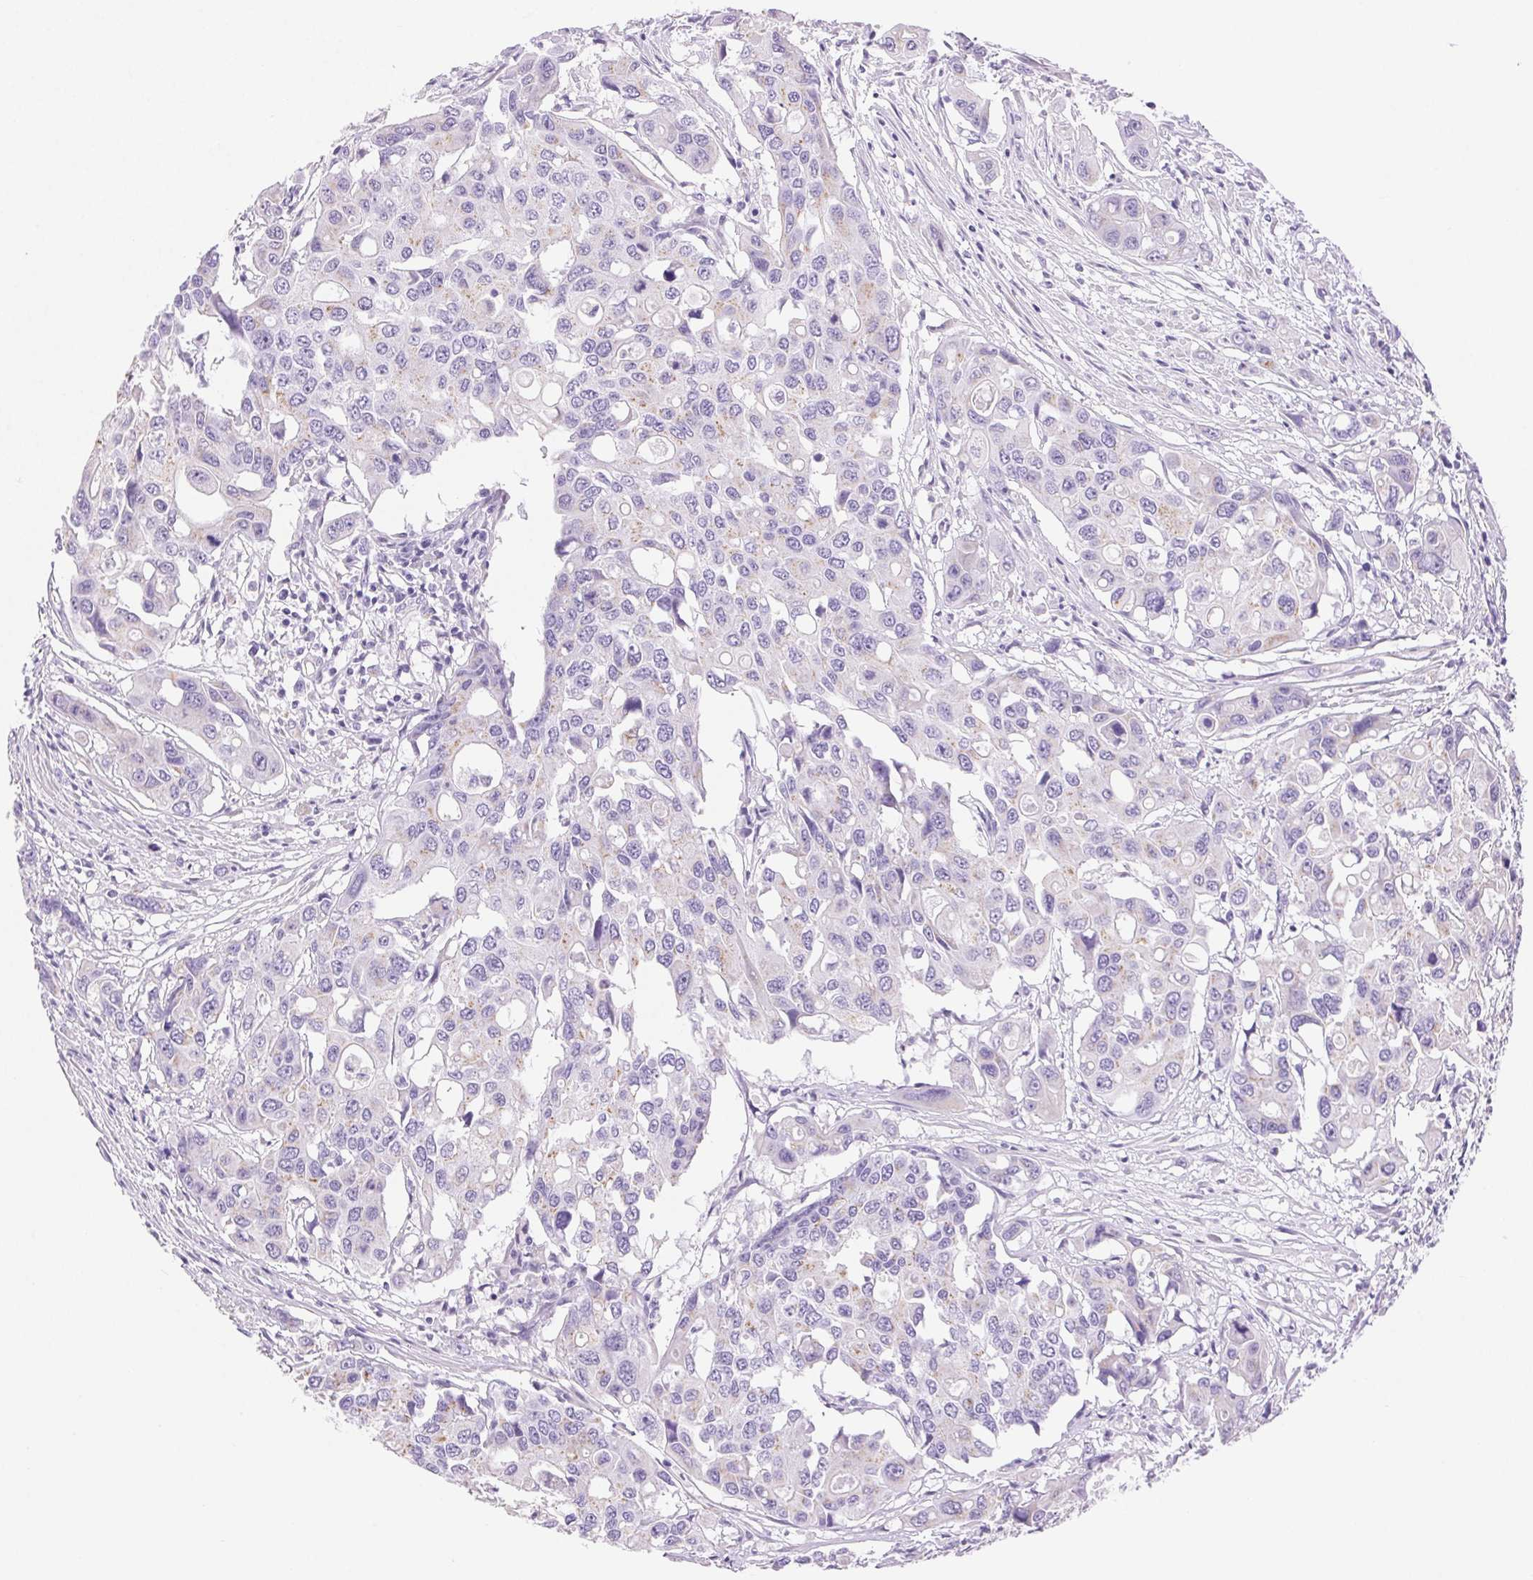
{"staining": {"intensity": "weak", "quantity": "<25%", "location": "cytoplasmic/membranous"}, "tissue": "colorectal cancer", "cell_type": "Tumor cells", "image_type": "cancer", "snomed": [{"axis": "morphology", "description": "Adenocarcinoma, NOS"}, {"axis": "topography", "description": "Colon"}], "caption": "Colorectal cancer stained for a protein using immunohistochemistry (IHC) displays no positivity tumor cells.", "gene": "SERPINB3", "patient": {"sex": "male", "age": 77}}